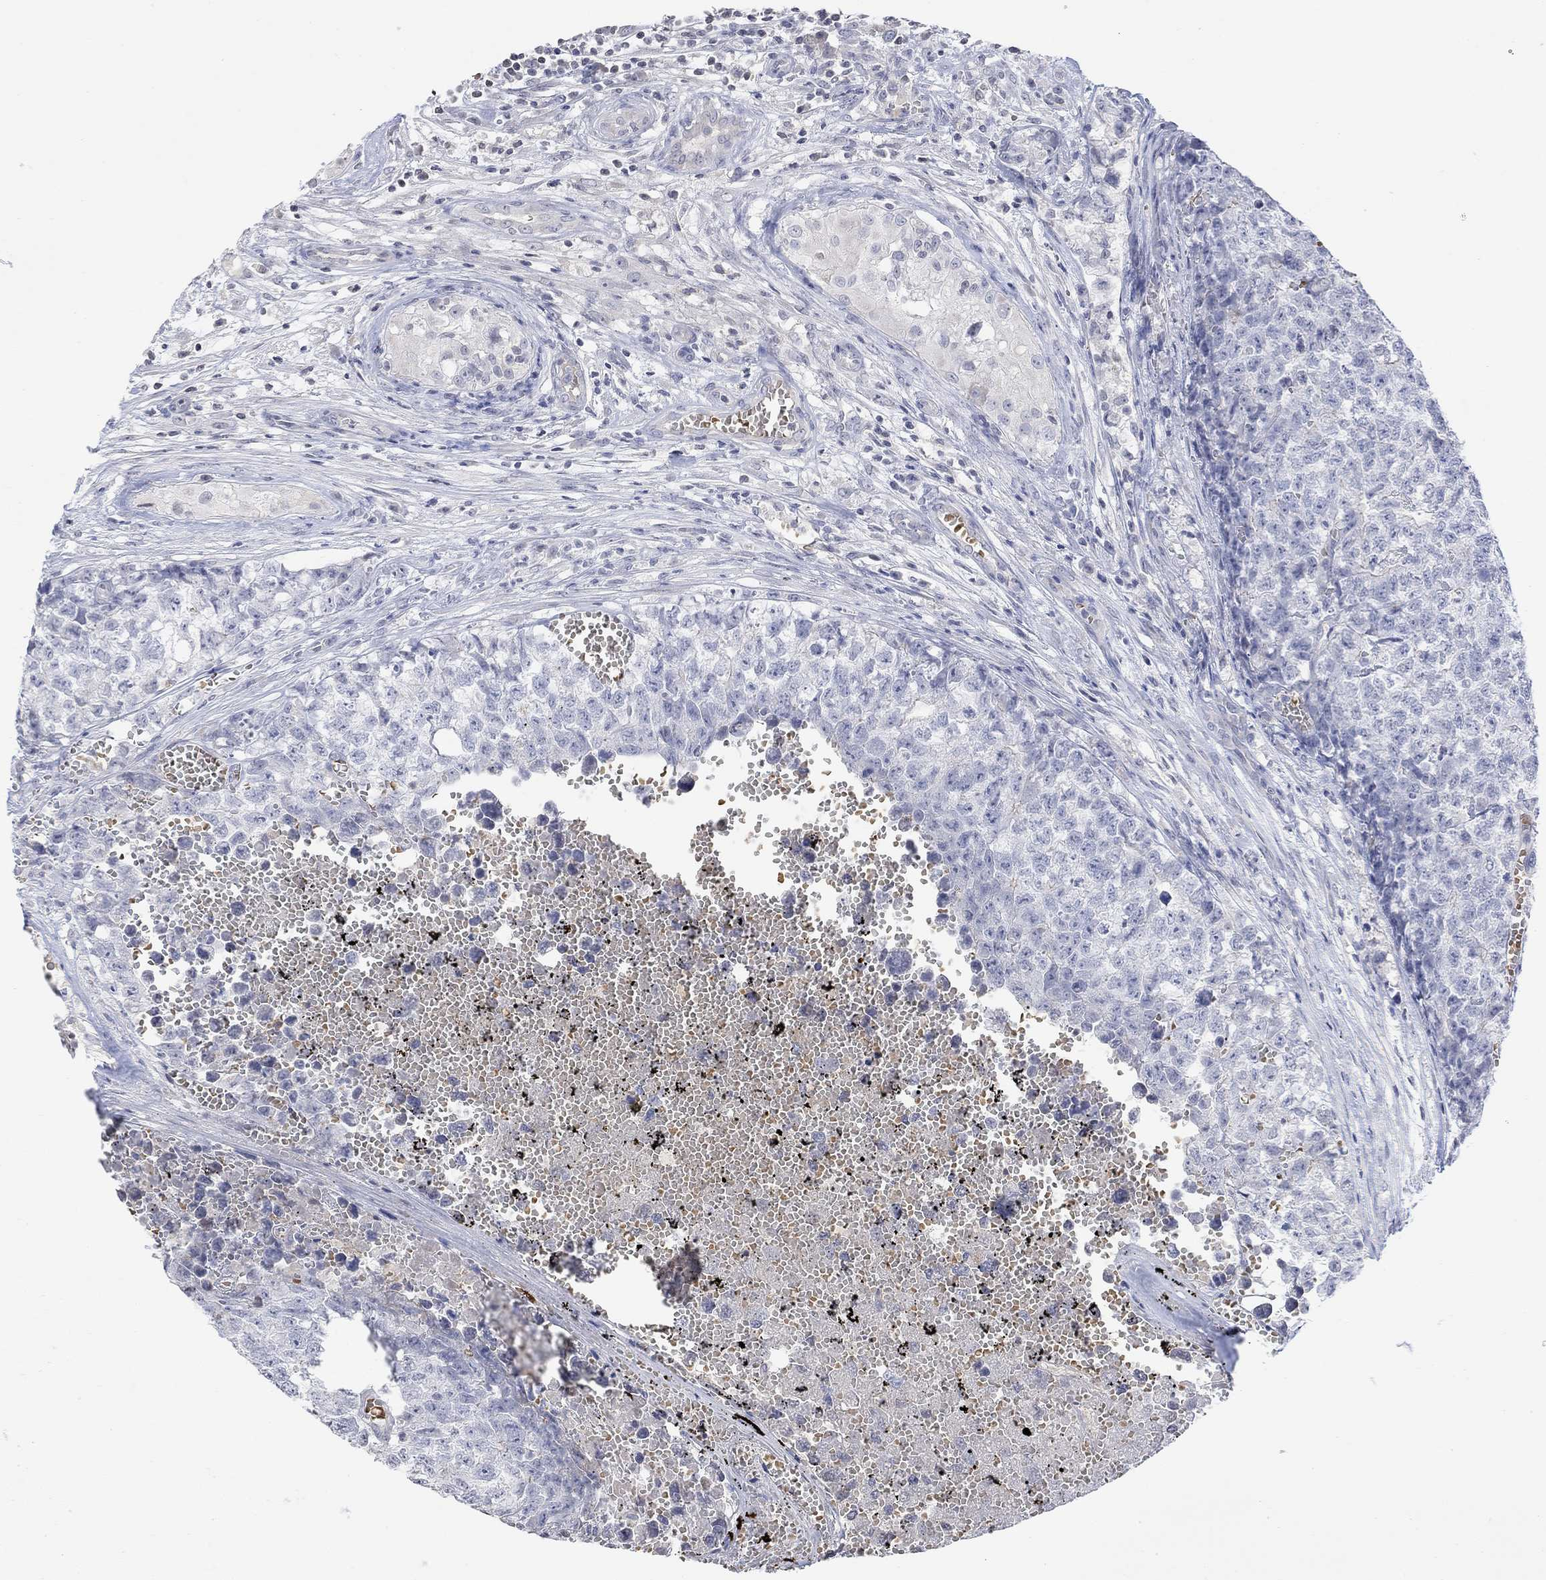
{"staining": {"intensity": "negative", "quantity": "none", "location": "none"}, "tissue": "testis cancer", "cell_type": "Tumor cells", "image_type": "cancer", "snomed": [{"axis": "morphology", "description": "Seminoma, NOS"}, {"axis": "morphology", "description": "Carcinoma, Embryonal, NOS"}, {"axis": "topography", "description": "Testis"}], "caption": "Tumor cells are negative for protein expression in human testis cancer (seminoma).", "gene": "TMEM255A", "patient": {"sex": "male", "age": 22}}